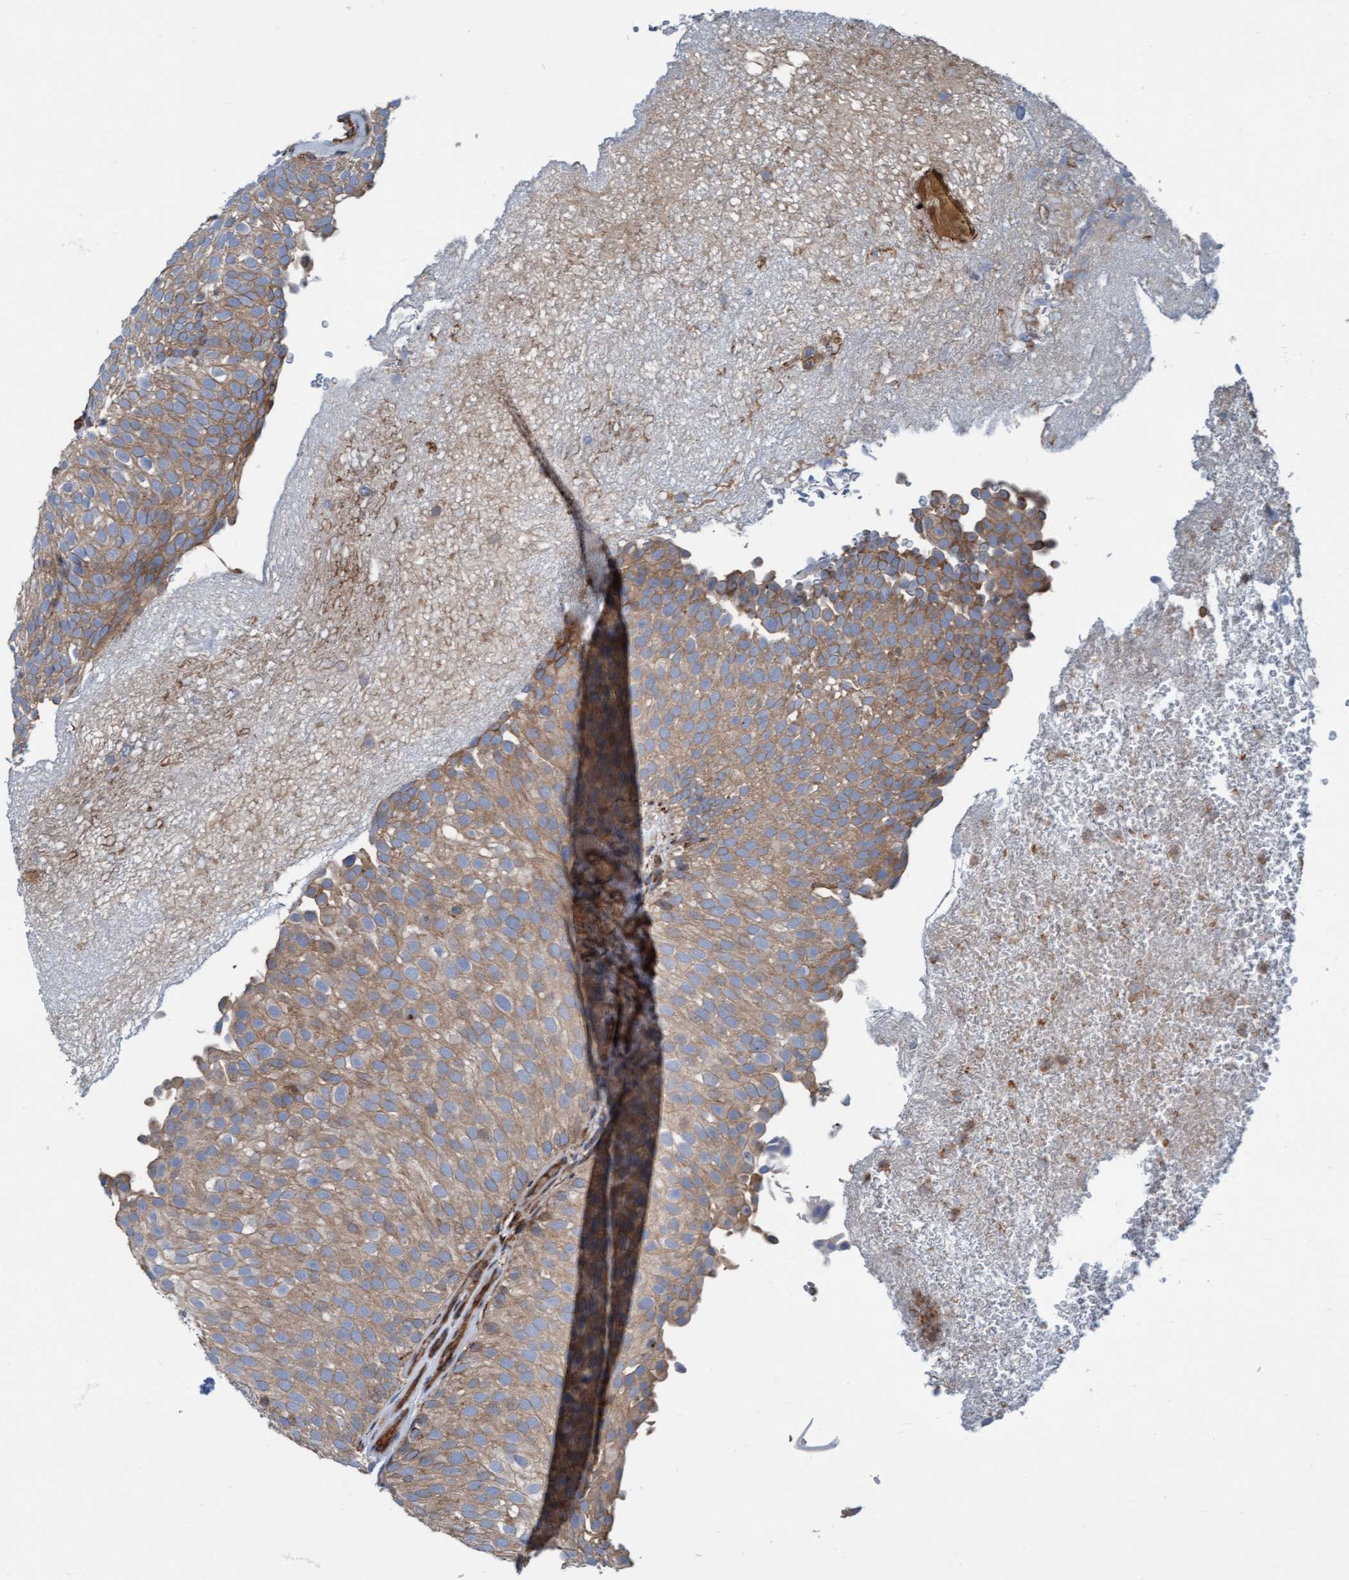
{"staining": {"intensity": "weak", "quantity": ">75%", "location": "cytoplasmic/membranous"}, "tissue": "urothelial cancer", "cell_type": "Tumor cells", "image_type": "cancer", "snomed": [{"axis": "morphology", "description": "Urothelial carcinoma, Low grade"}, {"axis": "topography", "description": "Urinary bladder"}], "caption": "Immunohistochemical staining of urothelial cancer reveals weak cytoplasmic/membranous protein staining in about >75% of tumor cells.", "gene": "RAP1GAP2", "patient": {"sex": "male", "age": 78}}